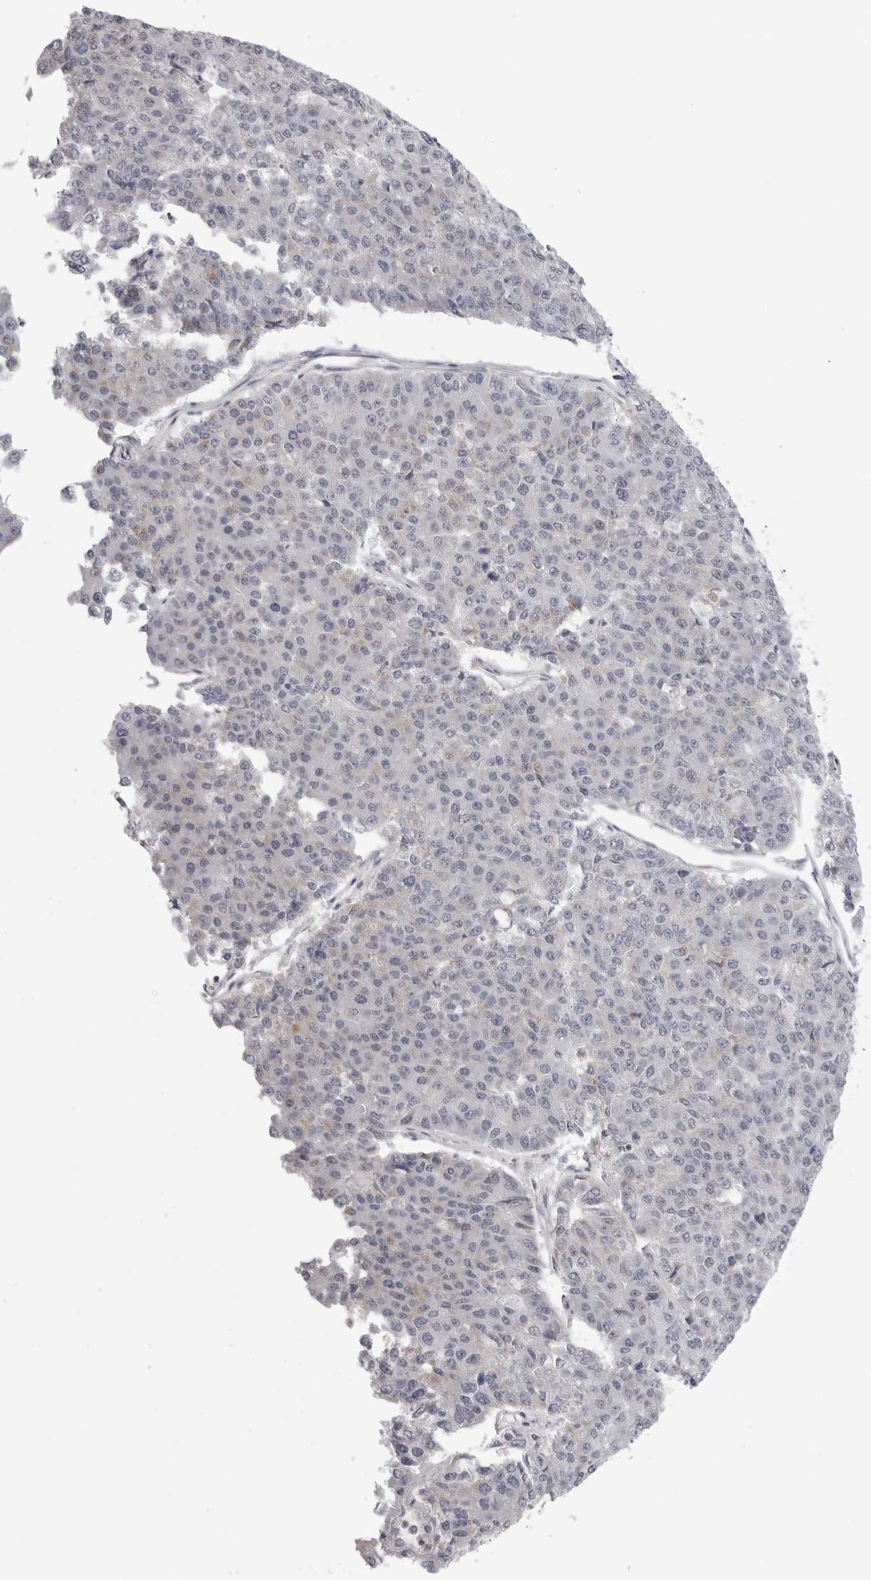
{"staining": {"intensity": "negative", "quantity": "none", "location": "none"}, "tissue": "pancreatic cancer", "cell_type": "Tumor cells", "image_type": "cancer", "snomed": [{"axis": "morphology", "description": "Adenocarcinoma, NOS"}, {"axis": "topography", "description": "Pancreas"}], "caption": "Tumor cells are negative for brown protein staining in pancreatic cancer (adenocarcinoma).", "gene": "MAP7D1", "patient": {"sex": "male", "age": 50}}